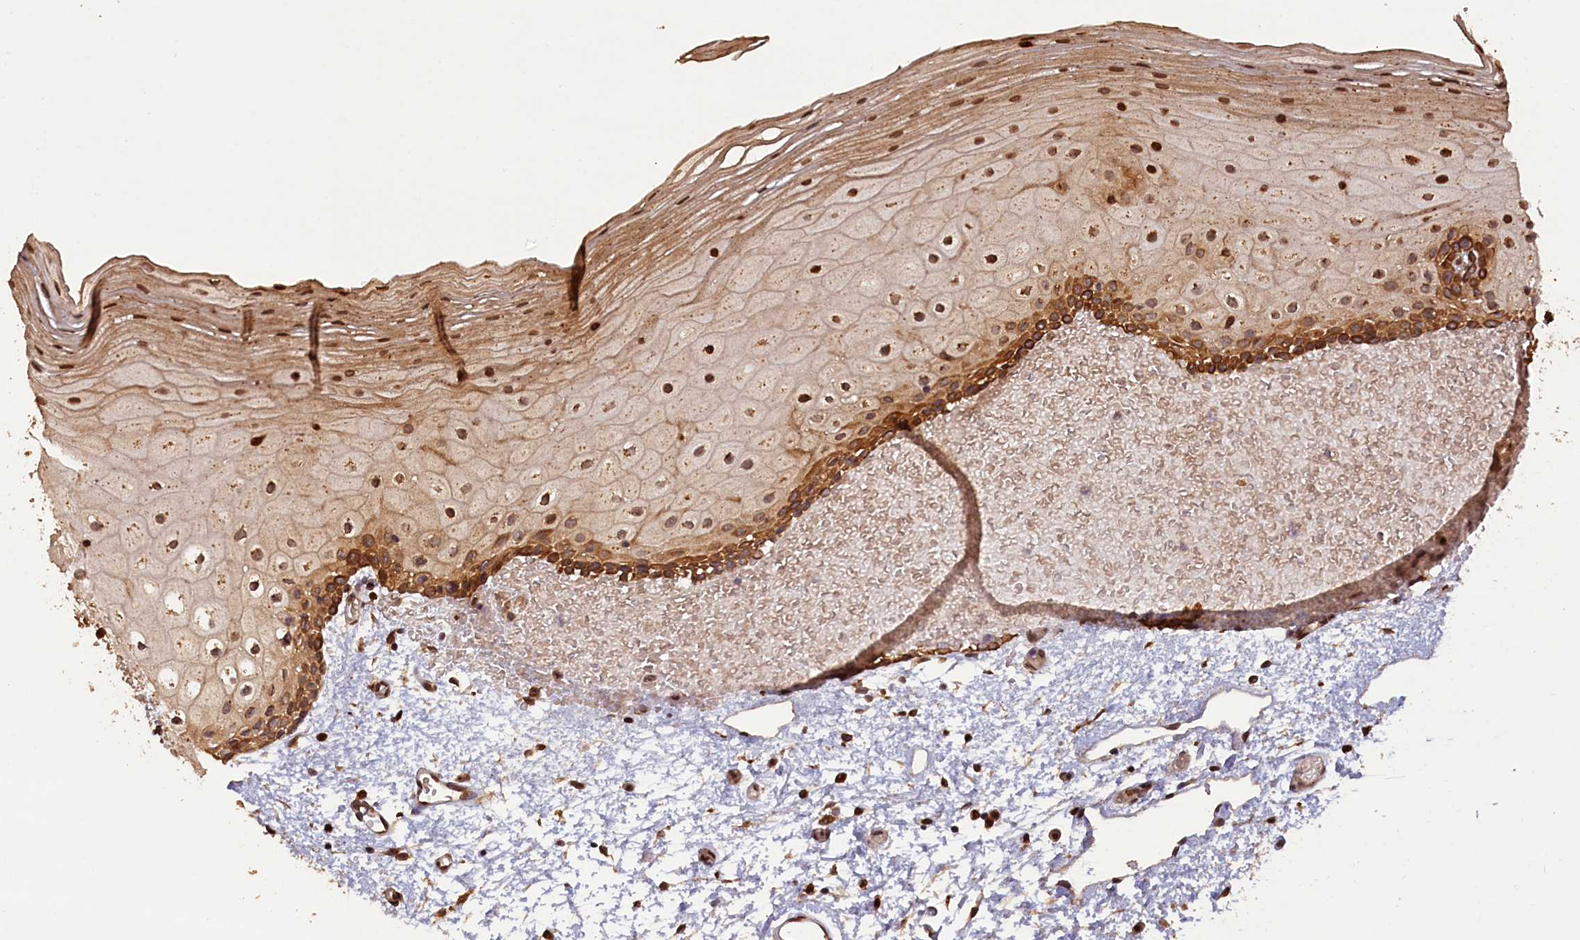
{"staining": {"intensity": "strong", "quantity": "25%-75%", "location": "cytoplasmic/membranous,nuclear"}, "tissue": "oral mucosa", "cell_type": "Squamous epithelial cells", "image_type": "normal", "snomed": [{"axis": "morphology", "description": "Normal tissue, NOS"}, {"axis": "topography", "description": "Oral tissue"}], "caption": "Strong cytoplasmic/membranous,nuclear positivity is present in approximately 25%-75% of squamous epithelial cells in benign oral mucosa. (DAB IHC with brightfield microscopy, high magnification).", "gene": "SLC38A7", "patient": {"sex": "female", "age": 70}}